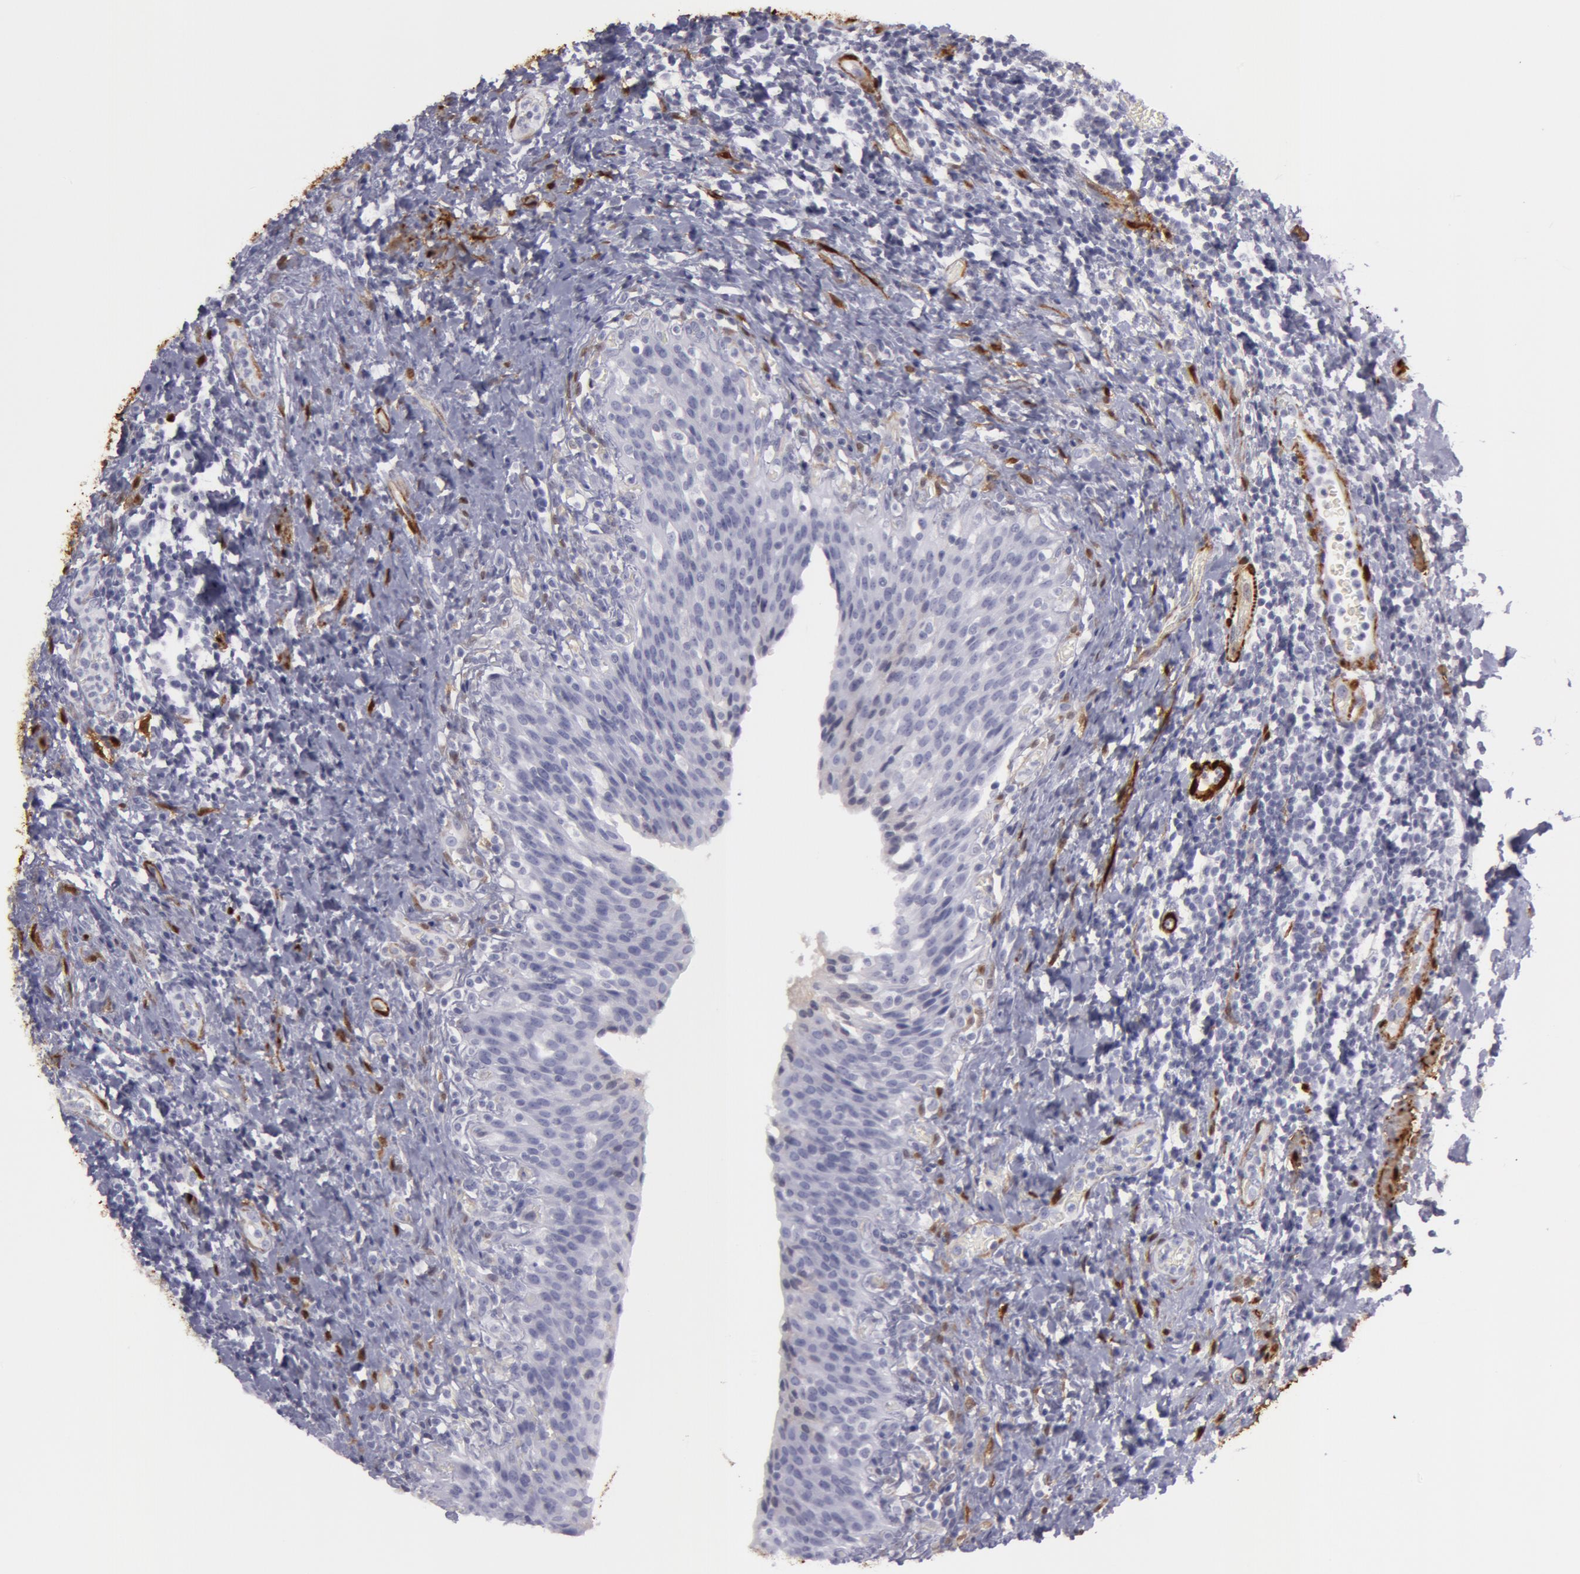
{"staining": {"intensity": "negative", "quantity": "none", "location": "none"}, "tissue": "urinary bladder", "cell_type": "Urothelial cells", "image_type": "normal", "snomed": [{"axis": "morphology", "description": "Normal tissue, NOS"}, {"axis": "topography", "description": "Urinary bladder"}], "caption": "This is an immunohistochemistry histopathology image of unremarkable urinary bladder. There is no staining in urothelial cells.", "gene": "TAGLN", "patient": {"sex": "male", "age": 51}}